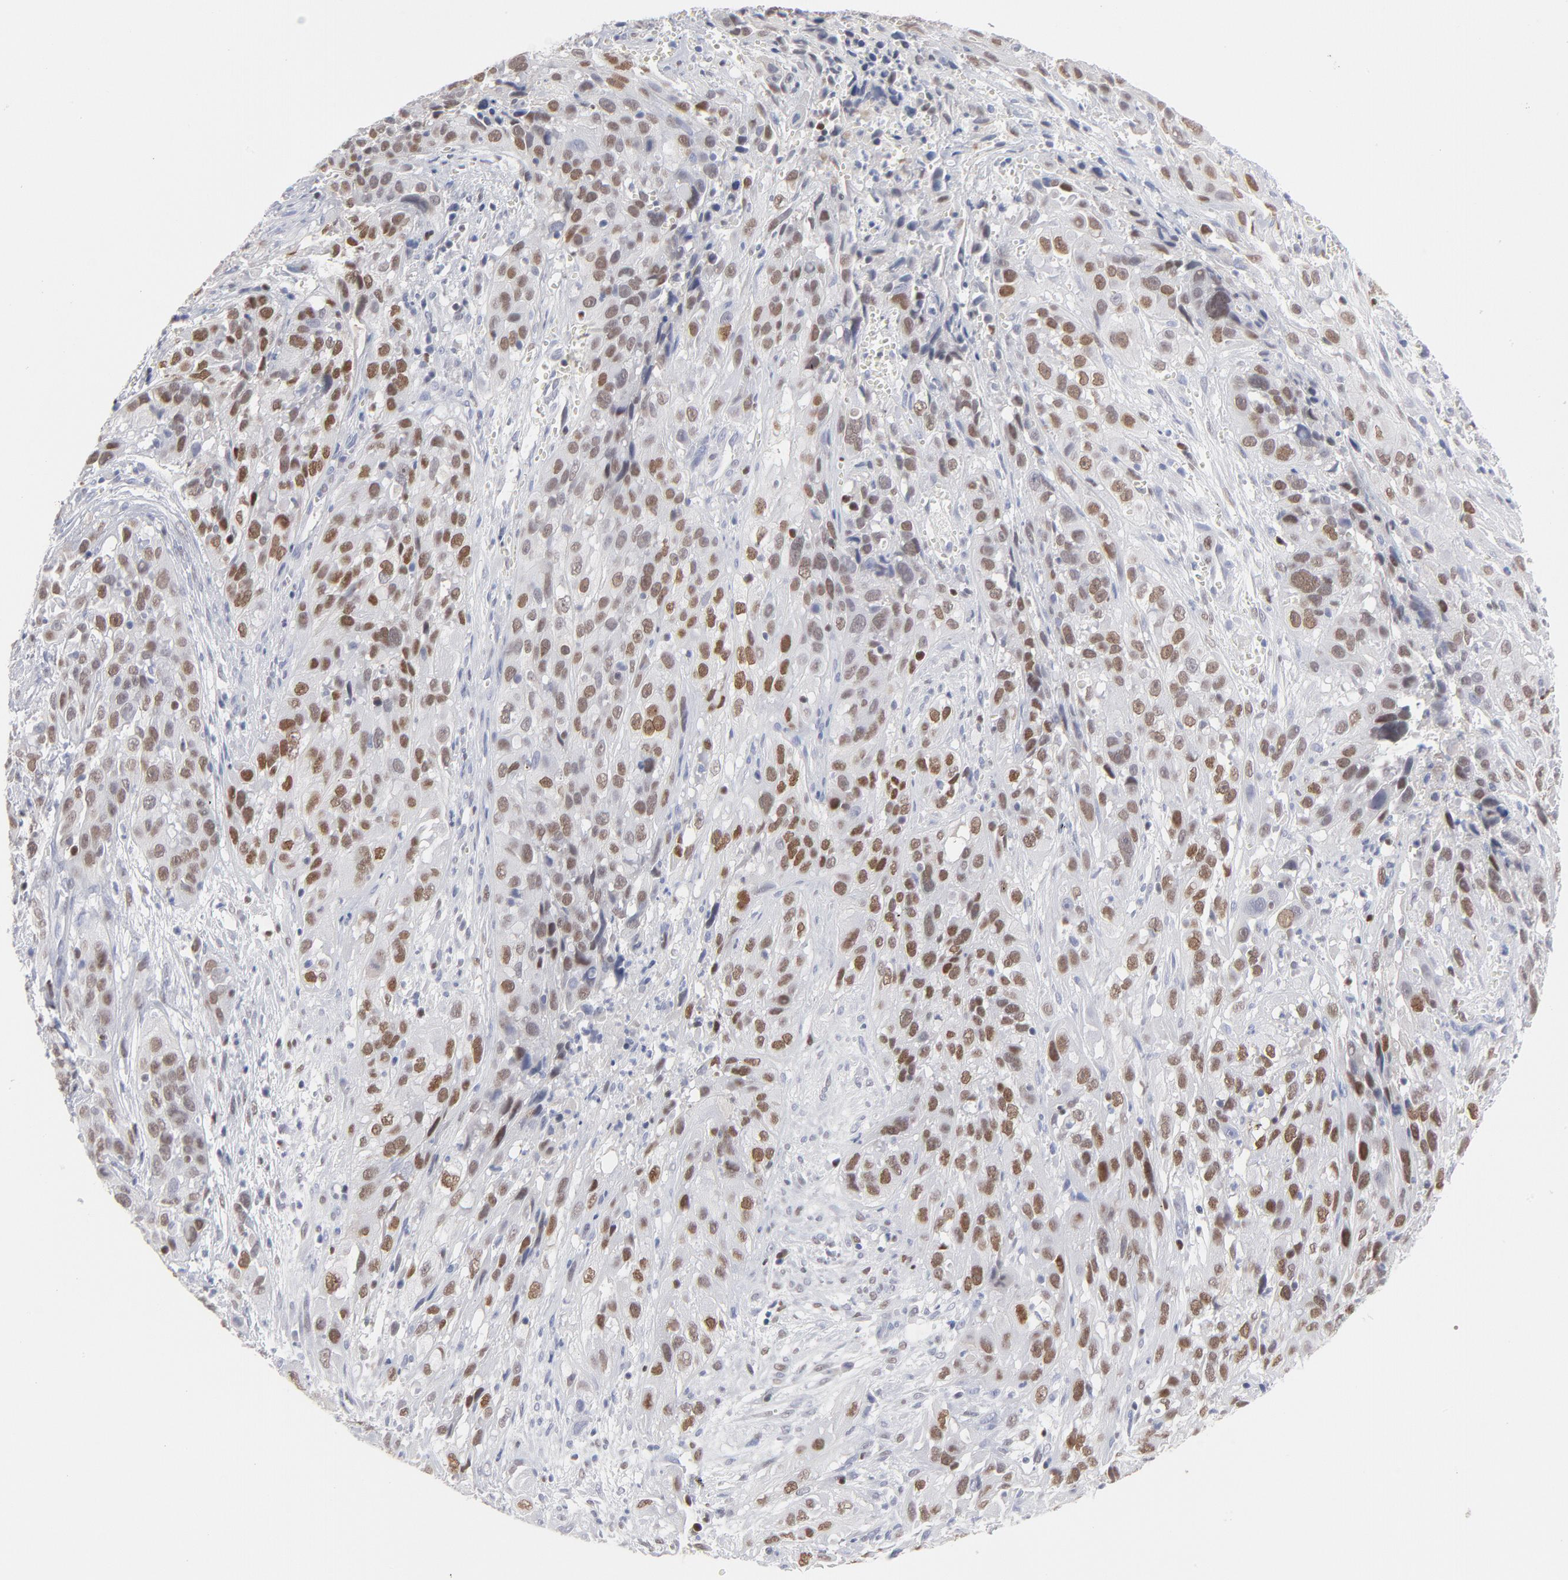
{"staining": {"intensity": "strong", "quantity": ">75%", "location": "nuclear"}, "tissue": "cervical cancer", "cell_type": "Tumor cells", "image_type": "cancer", "snomed": [{"axis": "morphology", "description": "Squamous cell carcinoma, NOS"}, {"axis": "topography", "description": "Cervix"}], "caption": "Immunohistochemical staining of squamous cell carcinoma (cervical) demonstrates high levels of strong nuclear expression in about >75% of tumor cells. (IHC, brightfield microscopy, high magnification).", "gene": "MCM7", "patient": {"sex": "female", "age": 32}}